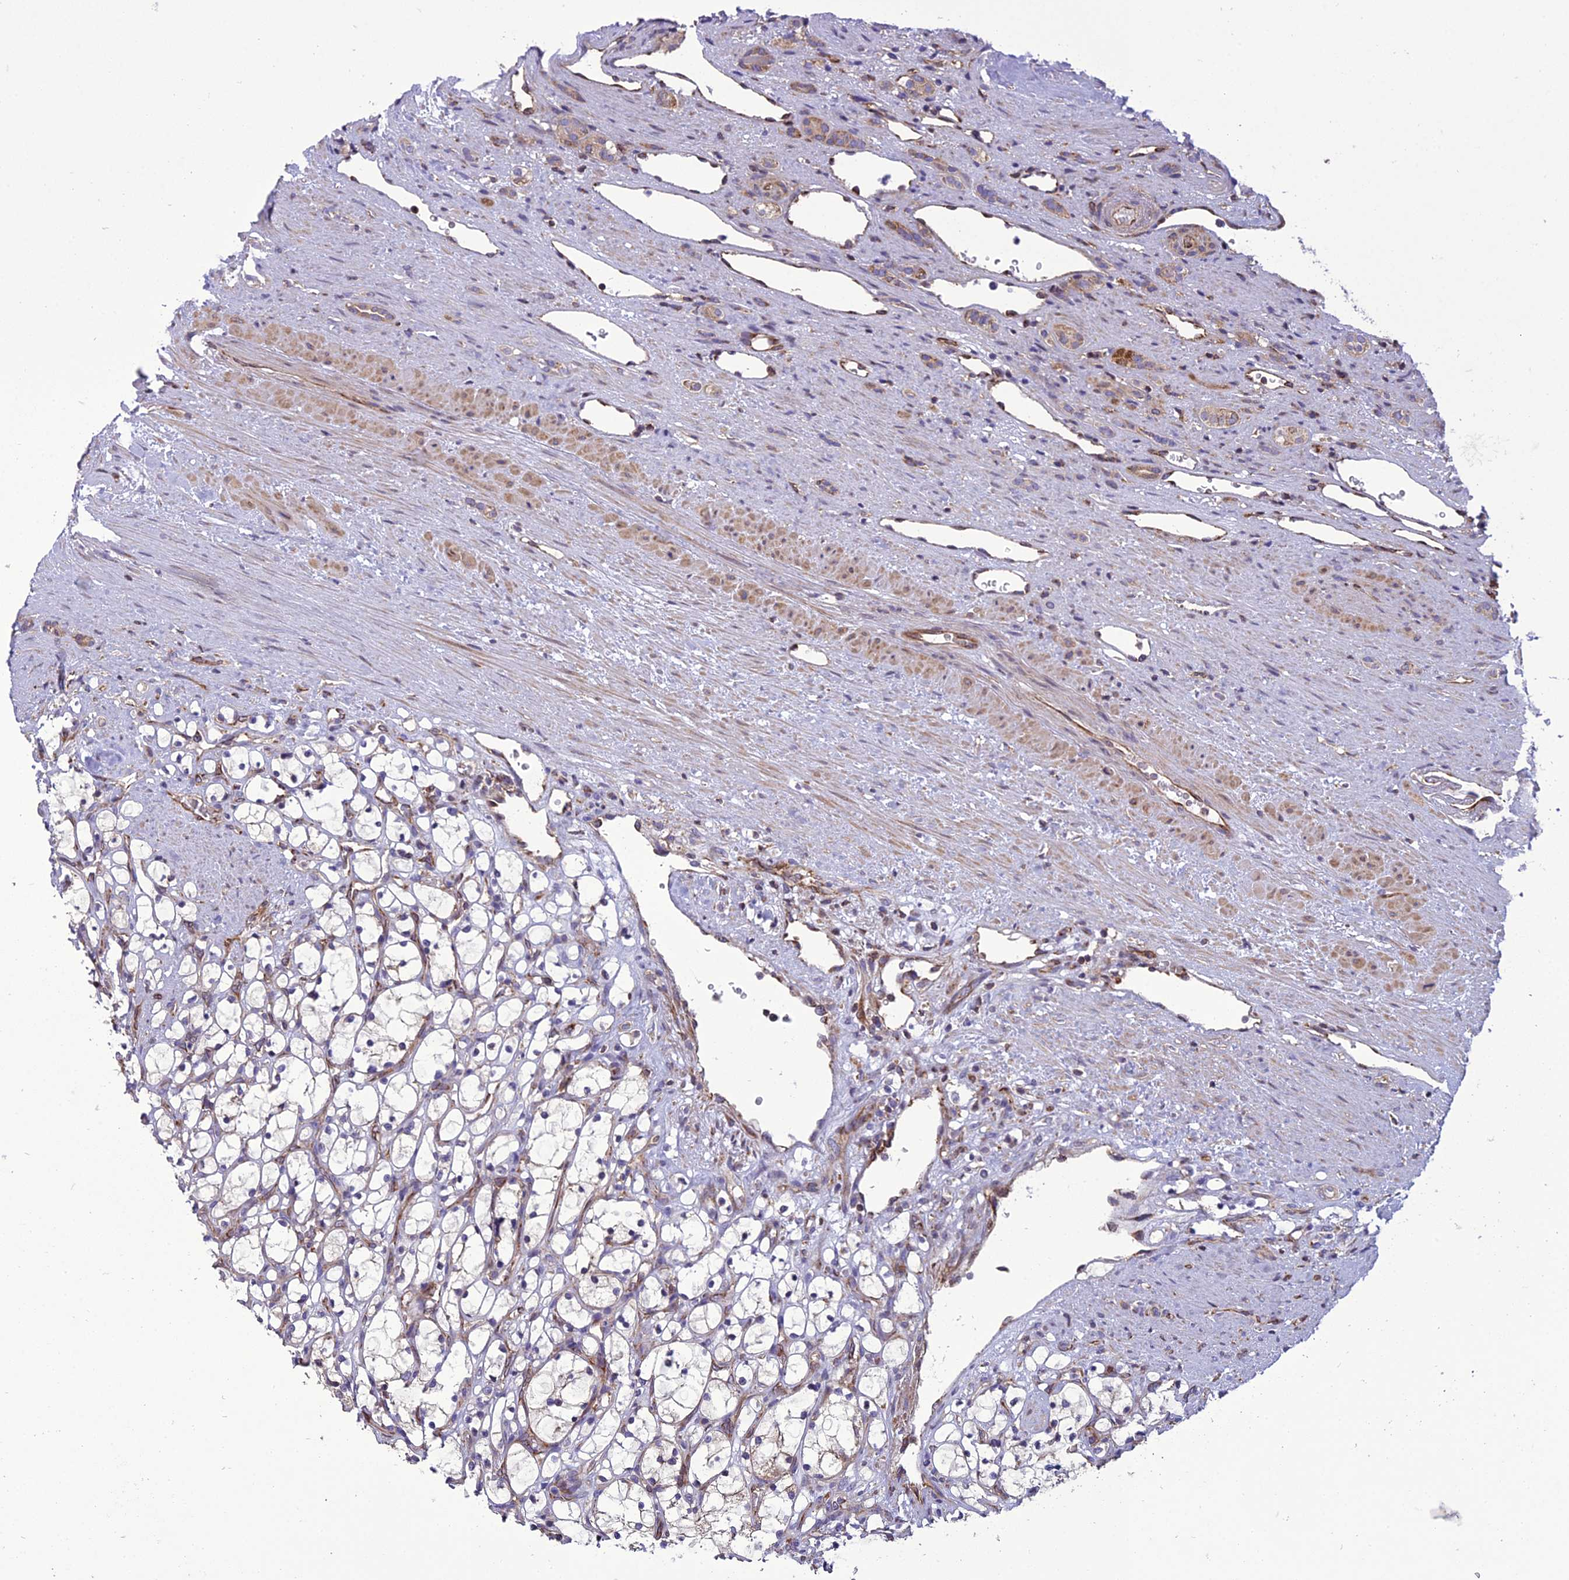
{"staining": {"intensity": "negative", "quantity": "none", "location": "none"}, "tissue": "renal cancer", "cell_type": "Tumor cells", "image_type": "cancer", "snomed": [{"axis": "morphology", "description": "Adenocarcinoma, NOS"}, {"axis": "topography", "description": "Kidney"}], "caption": "This is an immunohistochemistry photomicrograph of human renal cancer (adenocarcinoma). There is no positivity in tumor cells.", "gene": "GIMAP1", "patient": {"sex": "female", "age": 69}}